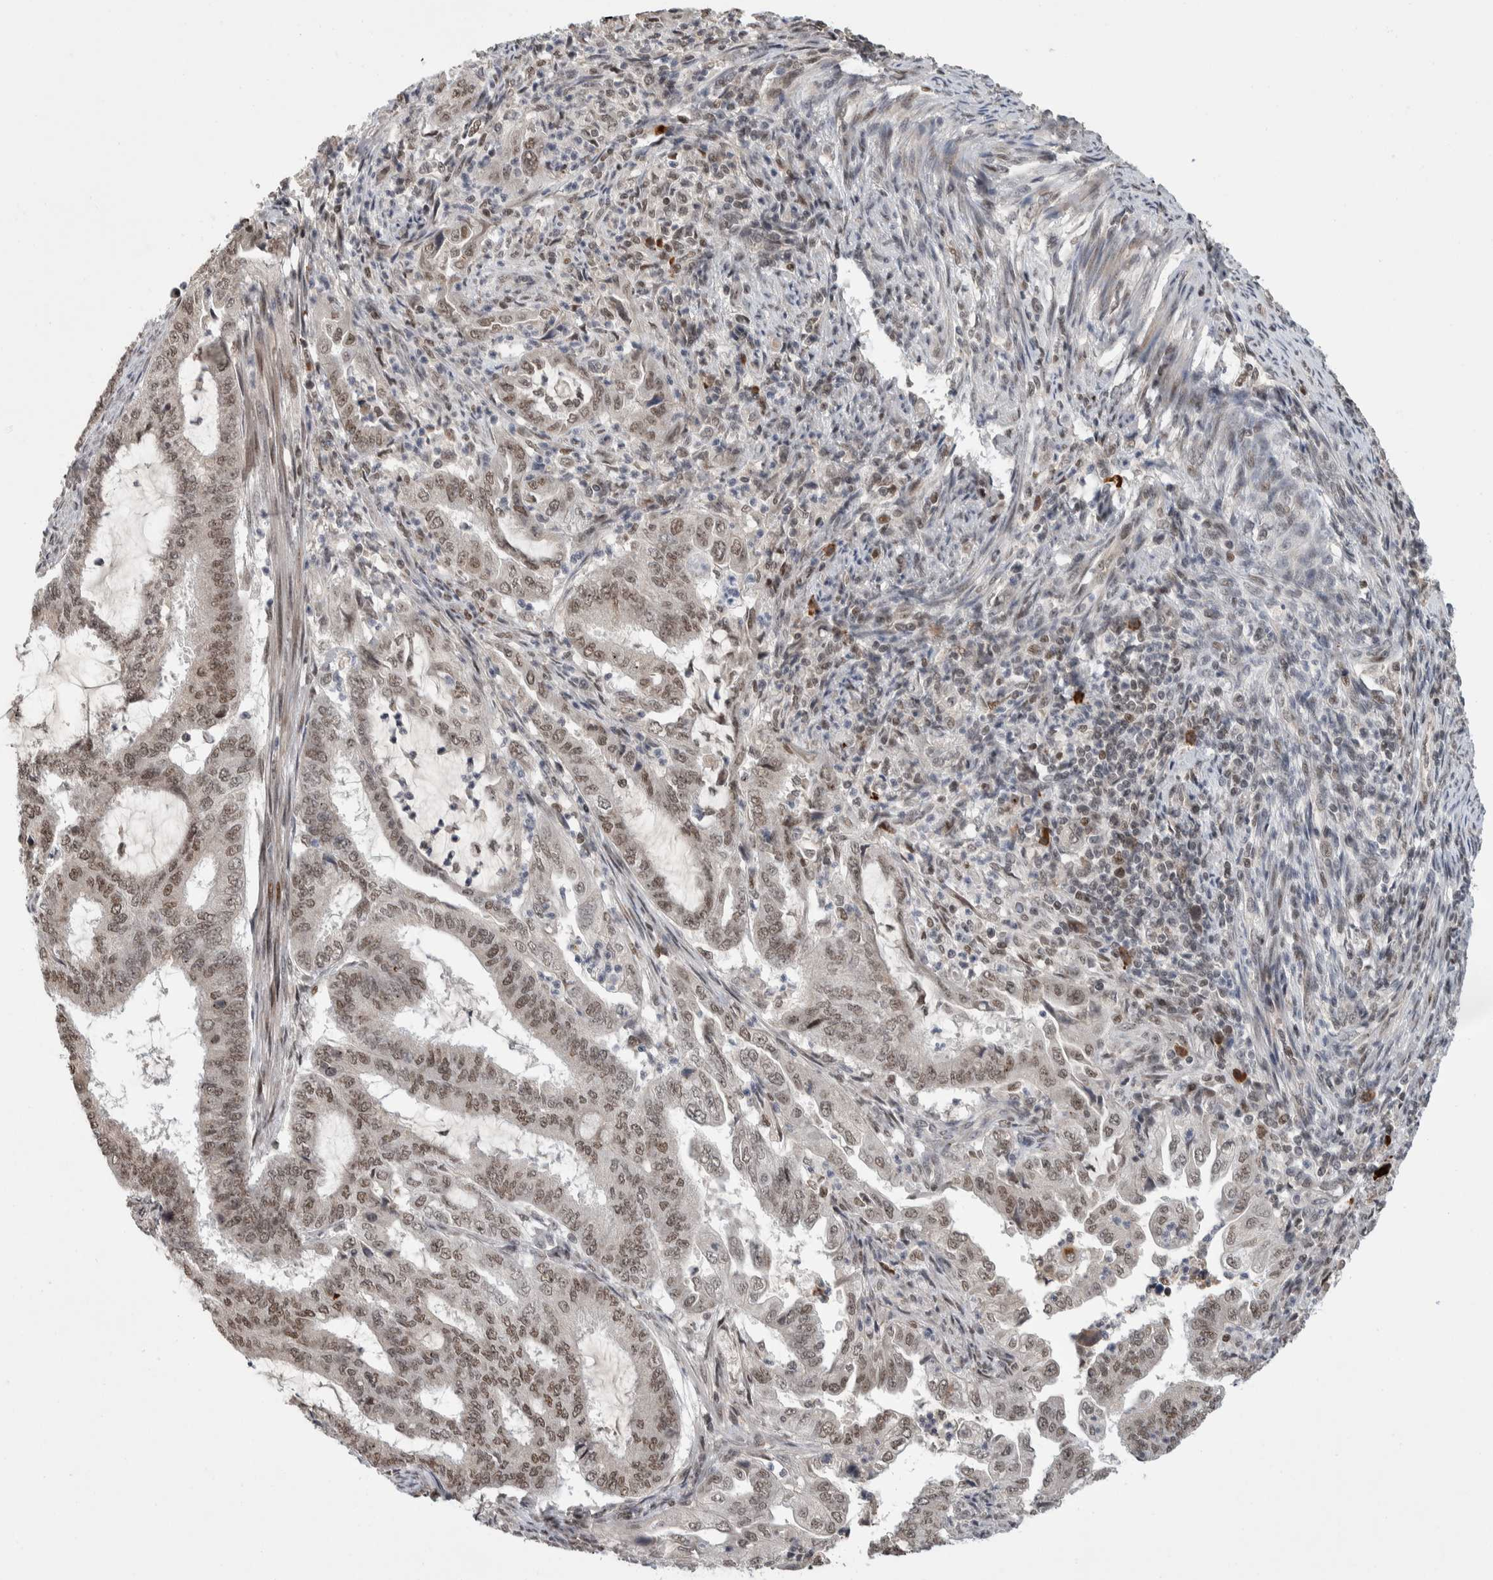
{"staining": {"intensity": "weak", "quantity": ">75%", "location": "nuclear"}, "tissue": "endometrial cancer", "cell_type": "Tumor cells", "image_type": "cancer", "snomed": [{"axis": "morphology", "description": "Adenocarcinoma, NOS"}, {"axis": "topography", "description": "Endometrium"}], "caption": "Weak nuclear protein staining is present in about >75% of tumor cells in adenocarcinoma (endometrial). (DAB IHC with brightfield microscopy, high magnification).", "gene": "ZNF592", "patient": {"sex": "female", "age": 51}}